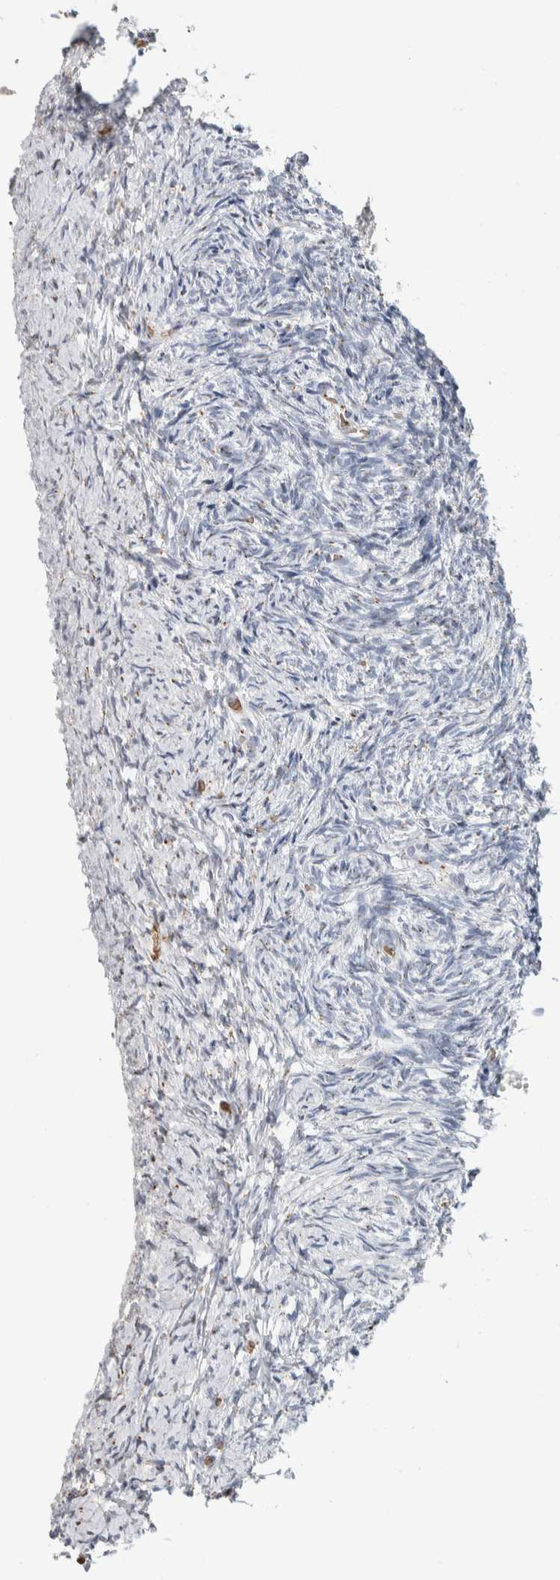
{"staining": {"intensity": "strong", "quantity": ">75%", "location": "cytoplasmic/membranous"}, "tissue": "ovary", "cell_type": "Follicle cells", "image_type": "normal", "snomed": [{"axis": "morphology", "description": "Normal tissue, NOS"}, {"axis": "topography", "description": "Ovary"}], "caption": "Immunohistochemistry (IHC) micrograph of normal ovary: human ovary stained using immunohistochemistry demonstrates high levels of strong protein expression localized specifically in the cytoplasmic/membranous of follicle cells, appearing as a cytoplasmic/membranous brown color.", "gene": "SLC38A10", "patient": {"sex": "female", "age": 41}}